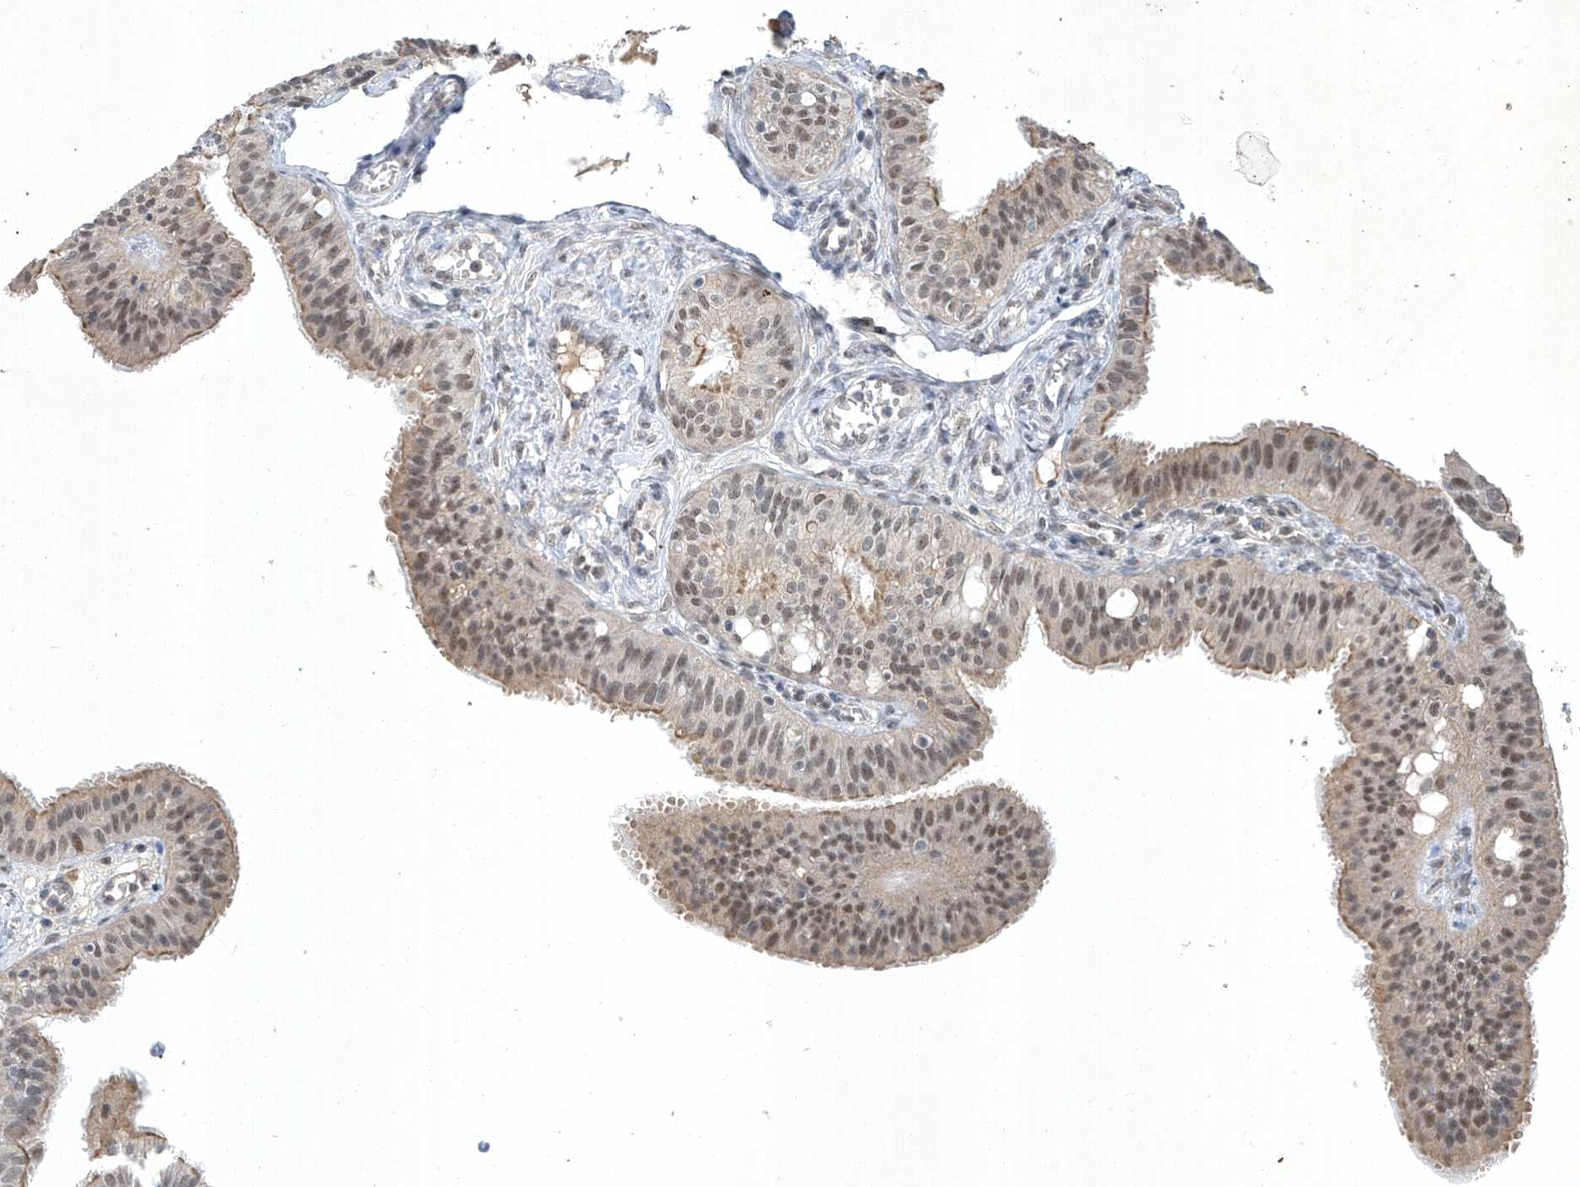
{"staining": {"intensity": "moderate", "quantity": "25%-75%", "location": "cytoplasmic/membranous,nuclear"}, "tissue": "fallopian tube", "cell_type": "Glandular cells", "image_type": "normal", "snomed": [{"axis": "morphology", "description": "Normal tissue, NOS"}, {"axis": "topography", "description": "Fallopian tube"}, {"axis": "topography", "description": "Ovary"}], "caption": "This is a photomicrograph of immunohistochemistry (IHC) staining of unremarkable fallopian tube, which shows moderate positivity in the cytoplasmic/membranous,nuclear of glandular cells.", "gene": "TAF8", "patient": {"sex": "female", "age": 42}}